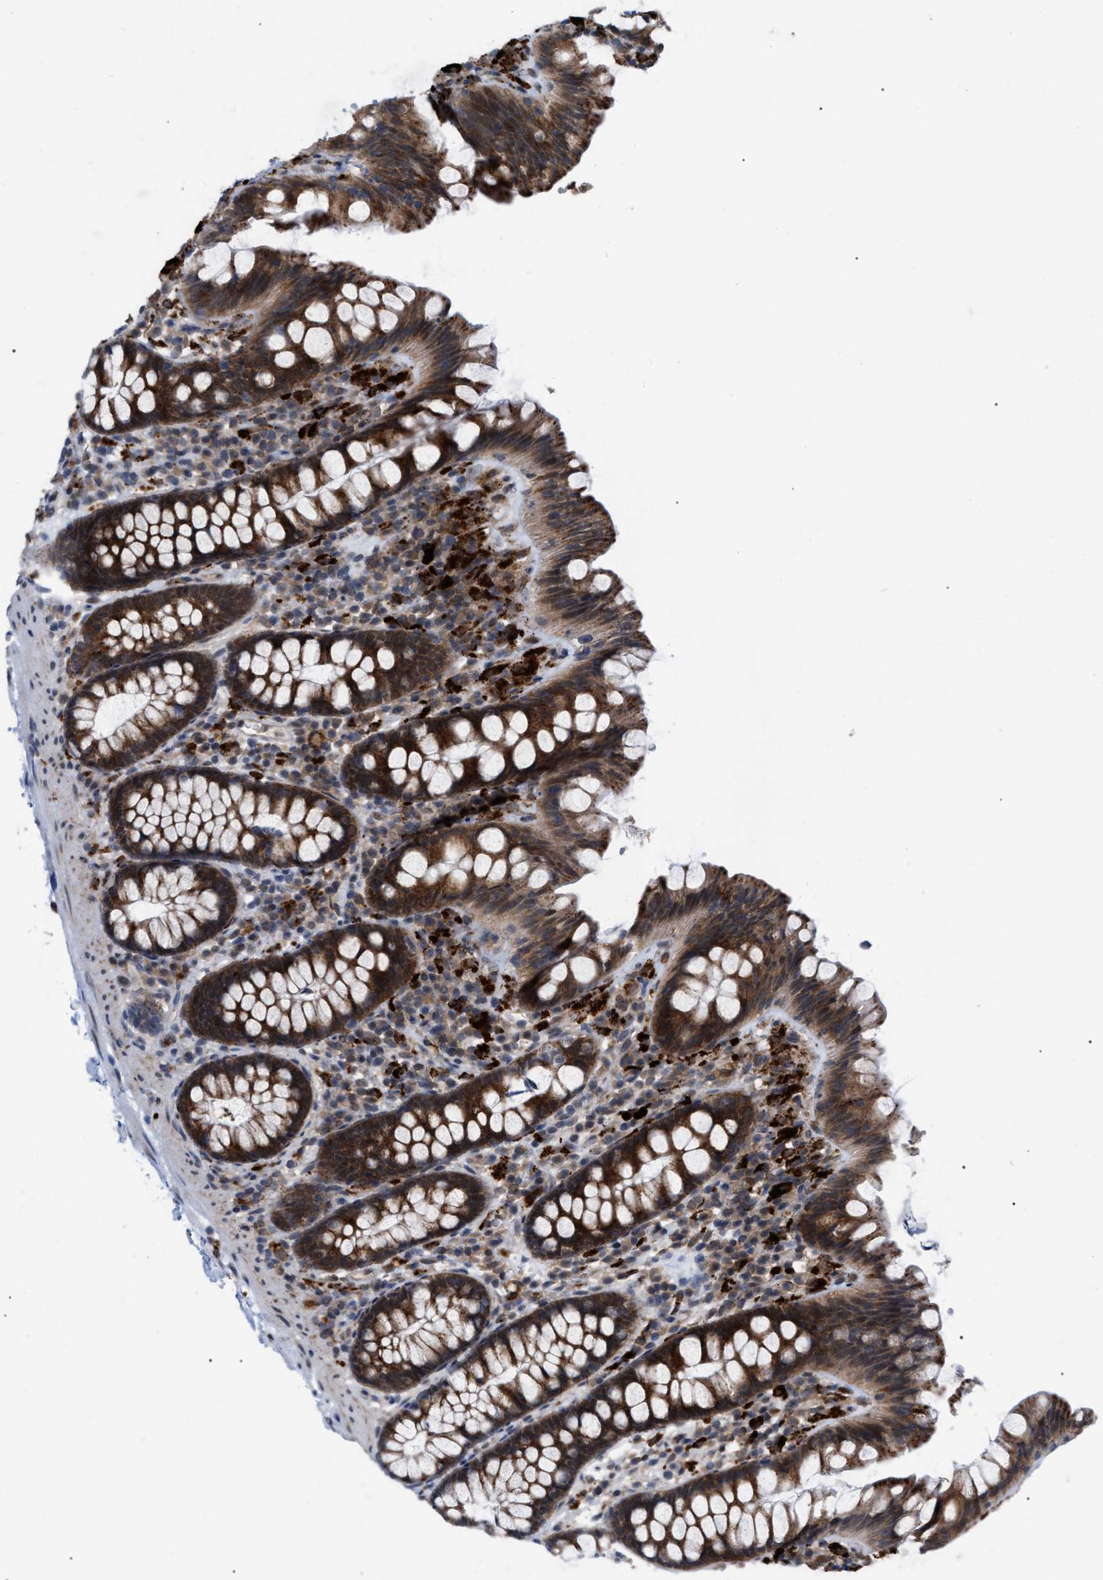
{"staining": {"intensity": "moderate", "quantity": ">75%", "location": "cytoplasmic/membranous"}, "tissue": "colon", "cell_type": "Endothelial cells", "image_type": "normal", "snomed": [{"axis": "morphology", "description": "Normal tissue, NOS"}, {"axis": "topography", "description": "Colon"}], "caption": "Colon stained with DAB (3,3'-diaminobenzidine) IHC reveals medium levels of moderate cytoplasmic/membranous positivity in about >75% of endothelial cells.", "gene": "UPF1", "patient": {"sex": "female", "age": 80}}